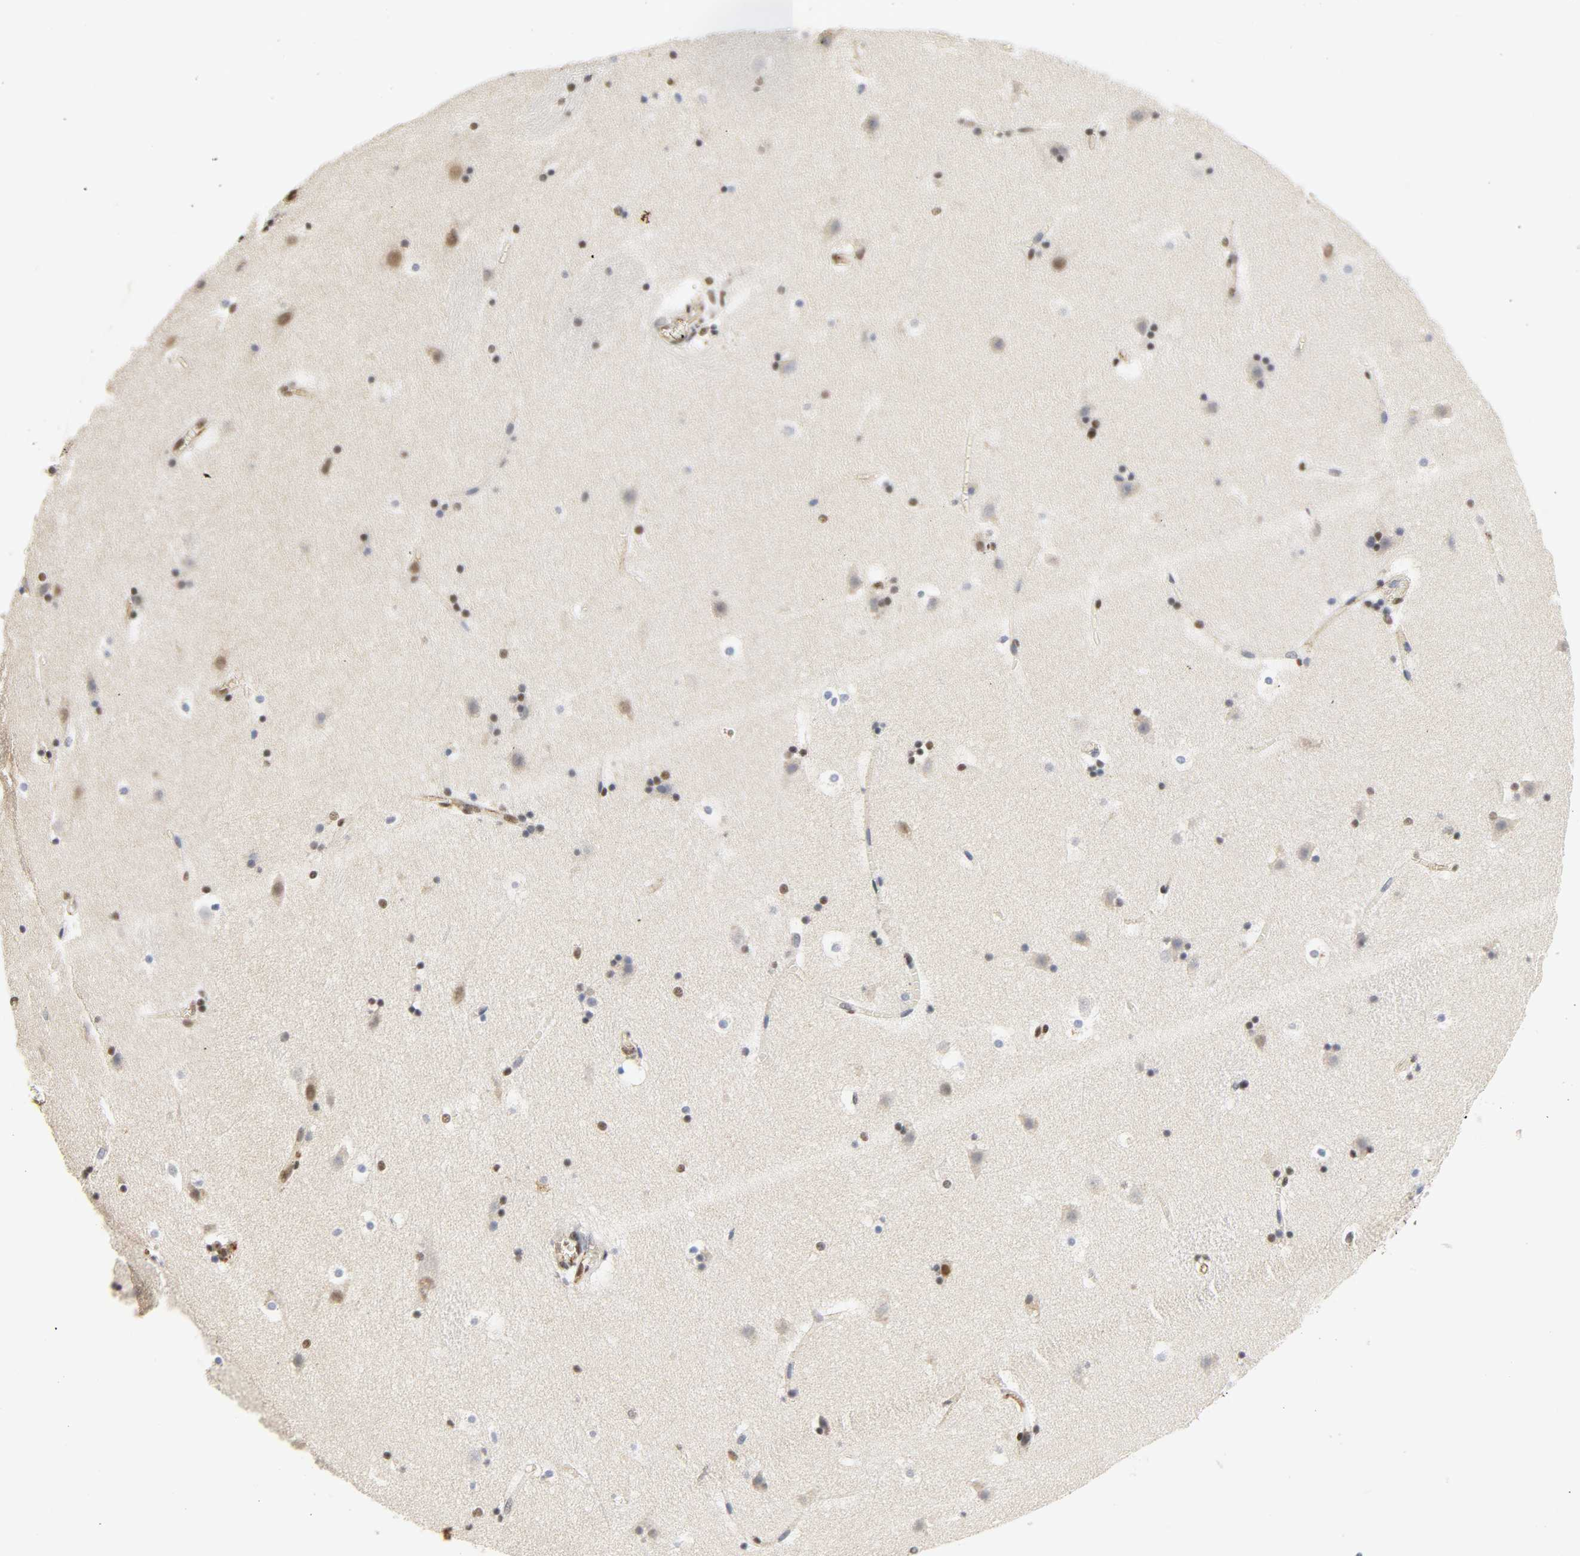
{"staining": {"intensity": "moderate", "quantity": ">75%", "location": "nuclear"}, "tissue": "caudate", "cell_type": "Glial cells", "image_type": "normal", "snomed": [{"axis": "morphology", "description": "Normal tissue, NOS"}, {"axis": "topography", "description": "Lateral ventricle wall"}], "caption": "IHC image of unremarkable caudate stained for a protein (brown), which displays medium levels of moderate nuclear expression in about >75% of glial cells.", "gene": "NCOA6", "patient": {"sex": "male", "age": 45}}